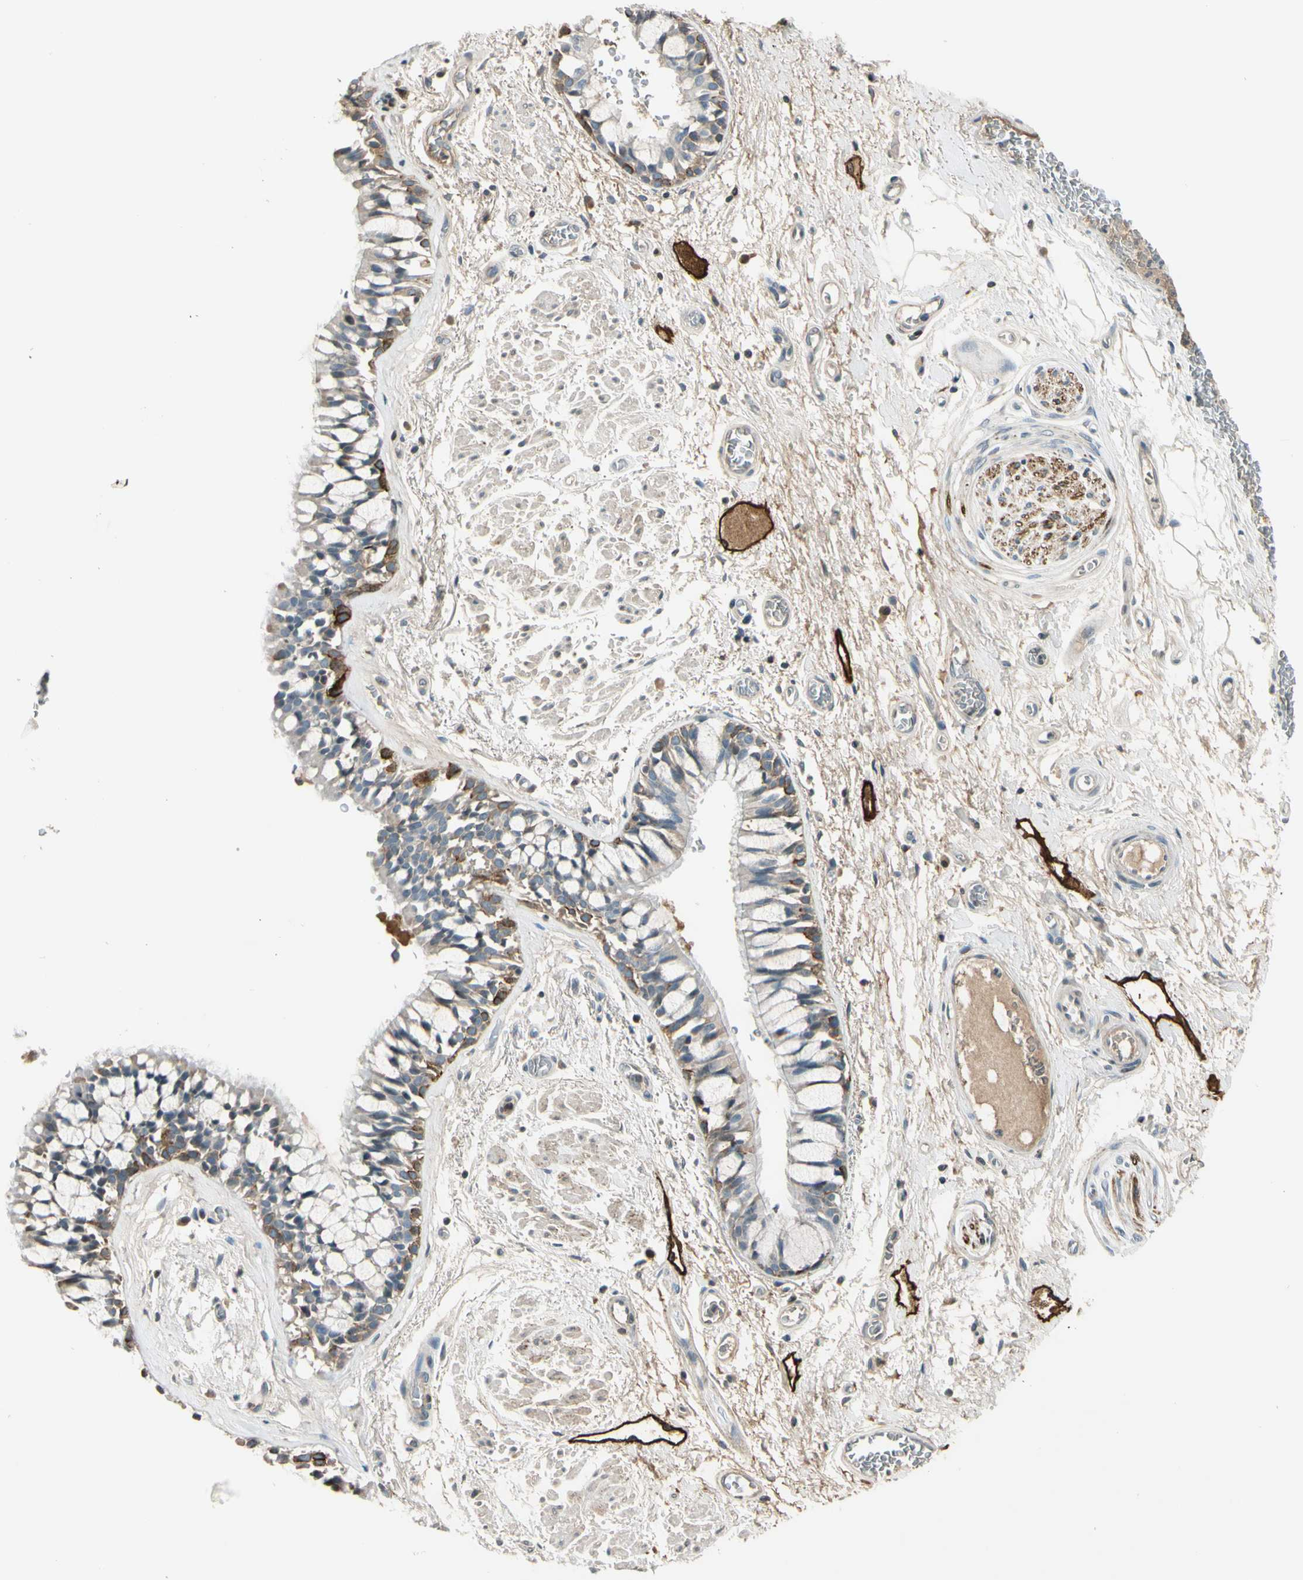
{"staining": {"intensity": "strong", "quantity": "<25%", "location": "cytoplasmic/membranous"}, "tissue": "bronchus", "cell_type": "Respiratory epithelial cells", "image_type": "normal", "snomed": [{"axis": "morphology", "description": "Normal tissue, NOS"}, {"axis": "topography", "description": "Bronchus"}], "caption": "Bronchus stained with immunohistochemistry exhibits strong cytoplasmic/membranous staining in approximately <25% of respiratory epithelial cells.", "gene": "PDPN", "patient": {"sex": "male", "age": 66}}